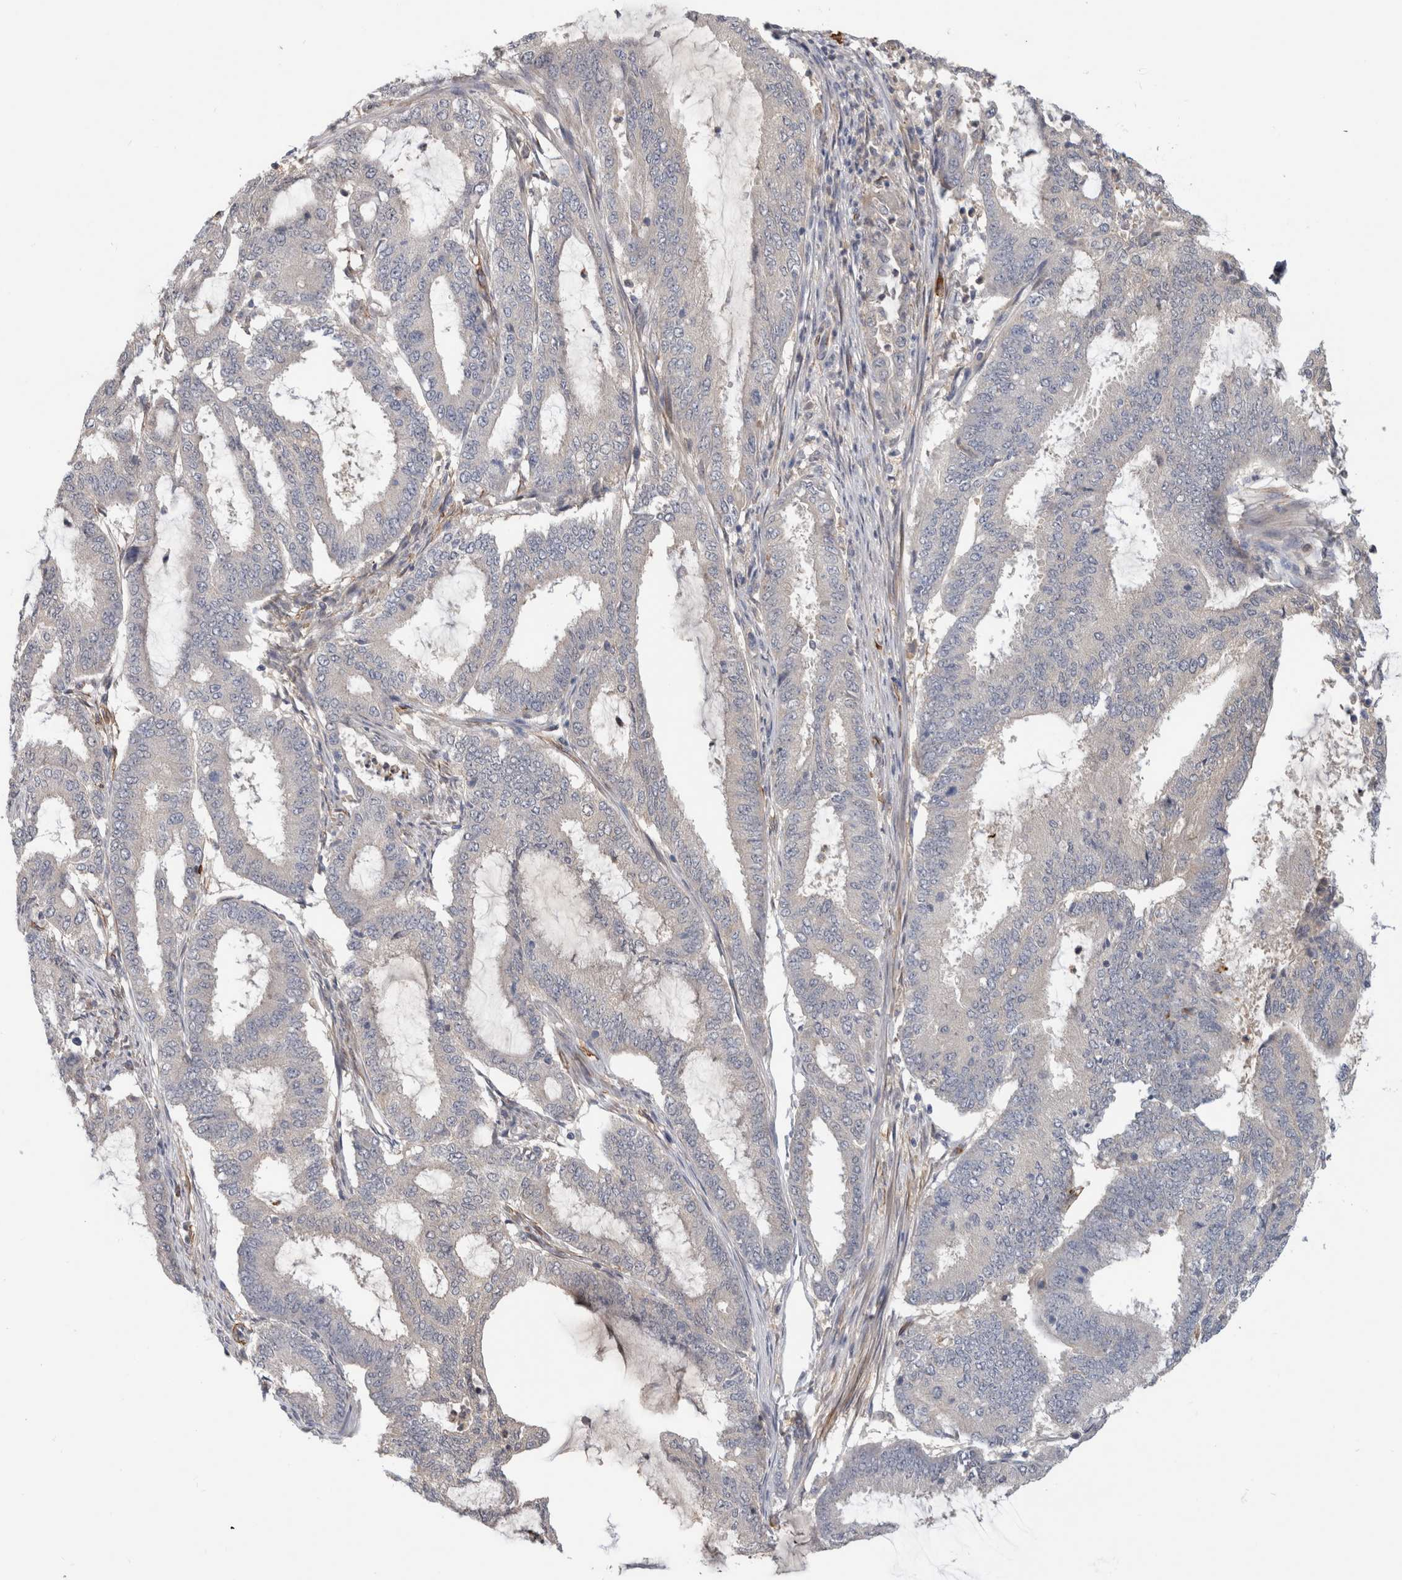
{"staining": {"intensity": "negative", "quantity": "none", "location": "none"}, "tissue": "endometrial cancer", "cell_type": "Tumor cells", "image_type": "cancer", "snomed": [{"axis": "morphology", "description": "Adenocarcinoma, NOS"}, {"axis": "topography", "description": "Endometrium"}], "caption": "A micrograph of endometrial cancer stained for a protein demonstrates no brown staining in tumor cells.", "gene": "PGM1", "patient": {"sex": "female", "age": 51}}